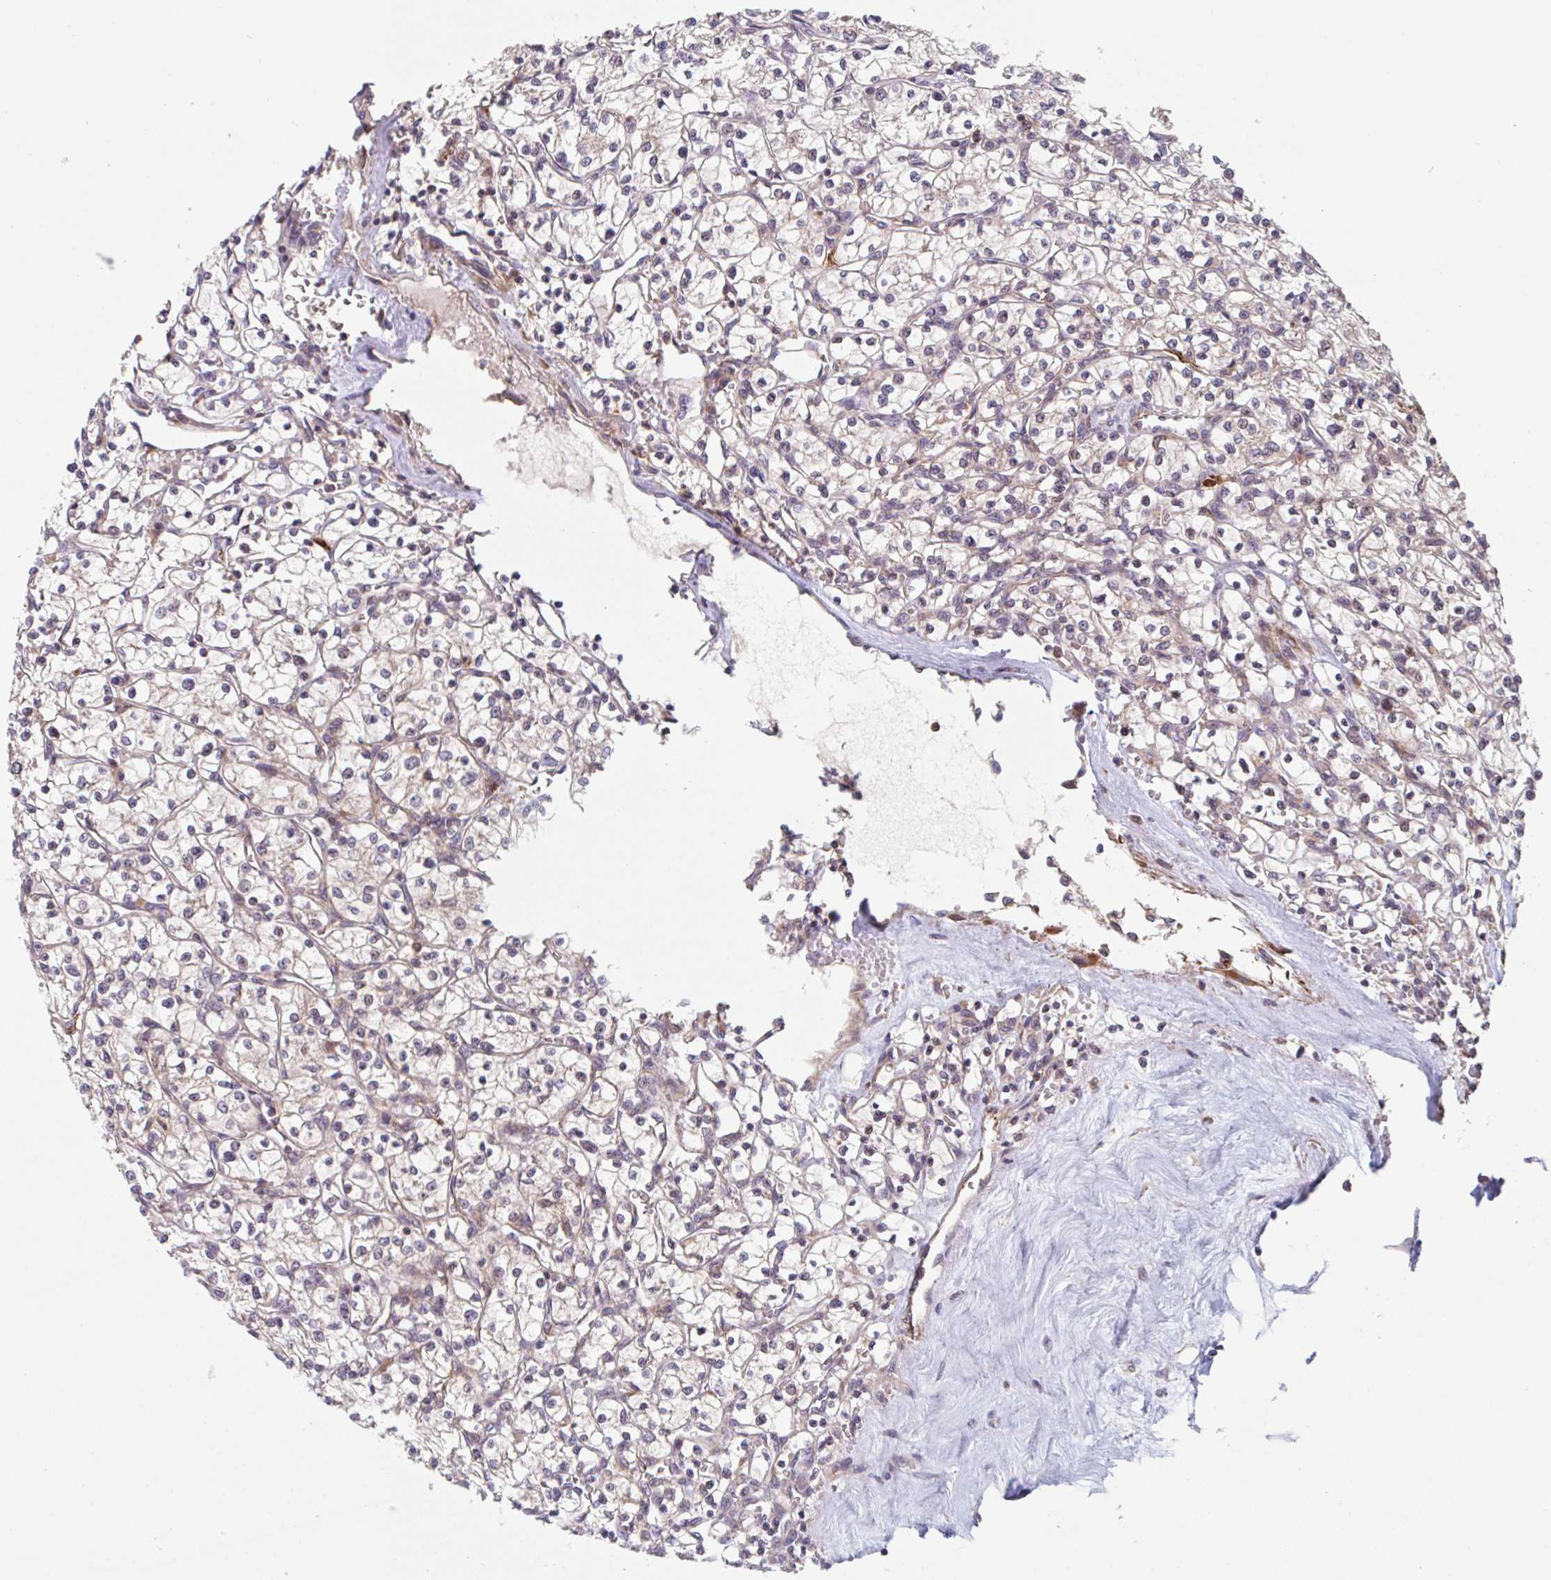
{"staining": {"intensity": "weak", "quantity": "<25%", "location": "cytoplasmic/membranous"}, "tissue": "renal cancer", "cell_type": "Tumor cells", "image_type": "cancer", "snomed": [{"axis": "morphology", "description": "Adenocarcinoma, NOS"}, {"axis": "topography", "description": "Kidney"}], "caption": "High magnification brightfield microscopy of renal cancer (adenocarcinoma) stained with DAB (brown) and counterstained with hematoxylin (blue): tumor cells show no significant staining. Brightfield microscopy of immunohistochemistry stained with DAB (3,3'-diaminobenzidine) (brown) and hematoxylin (blue), captured at high magnification.", "gene": "NUB1", "patient": {"sex": "female", "age": 64}}